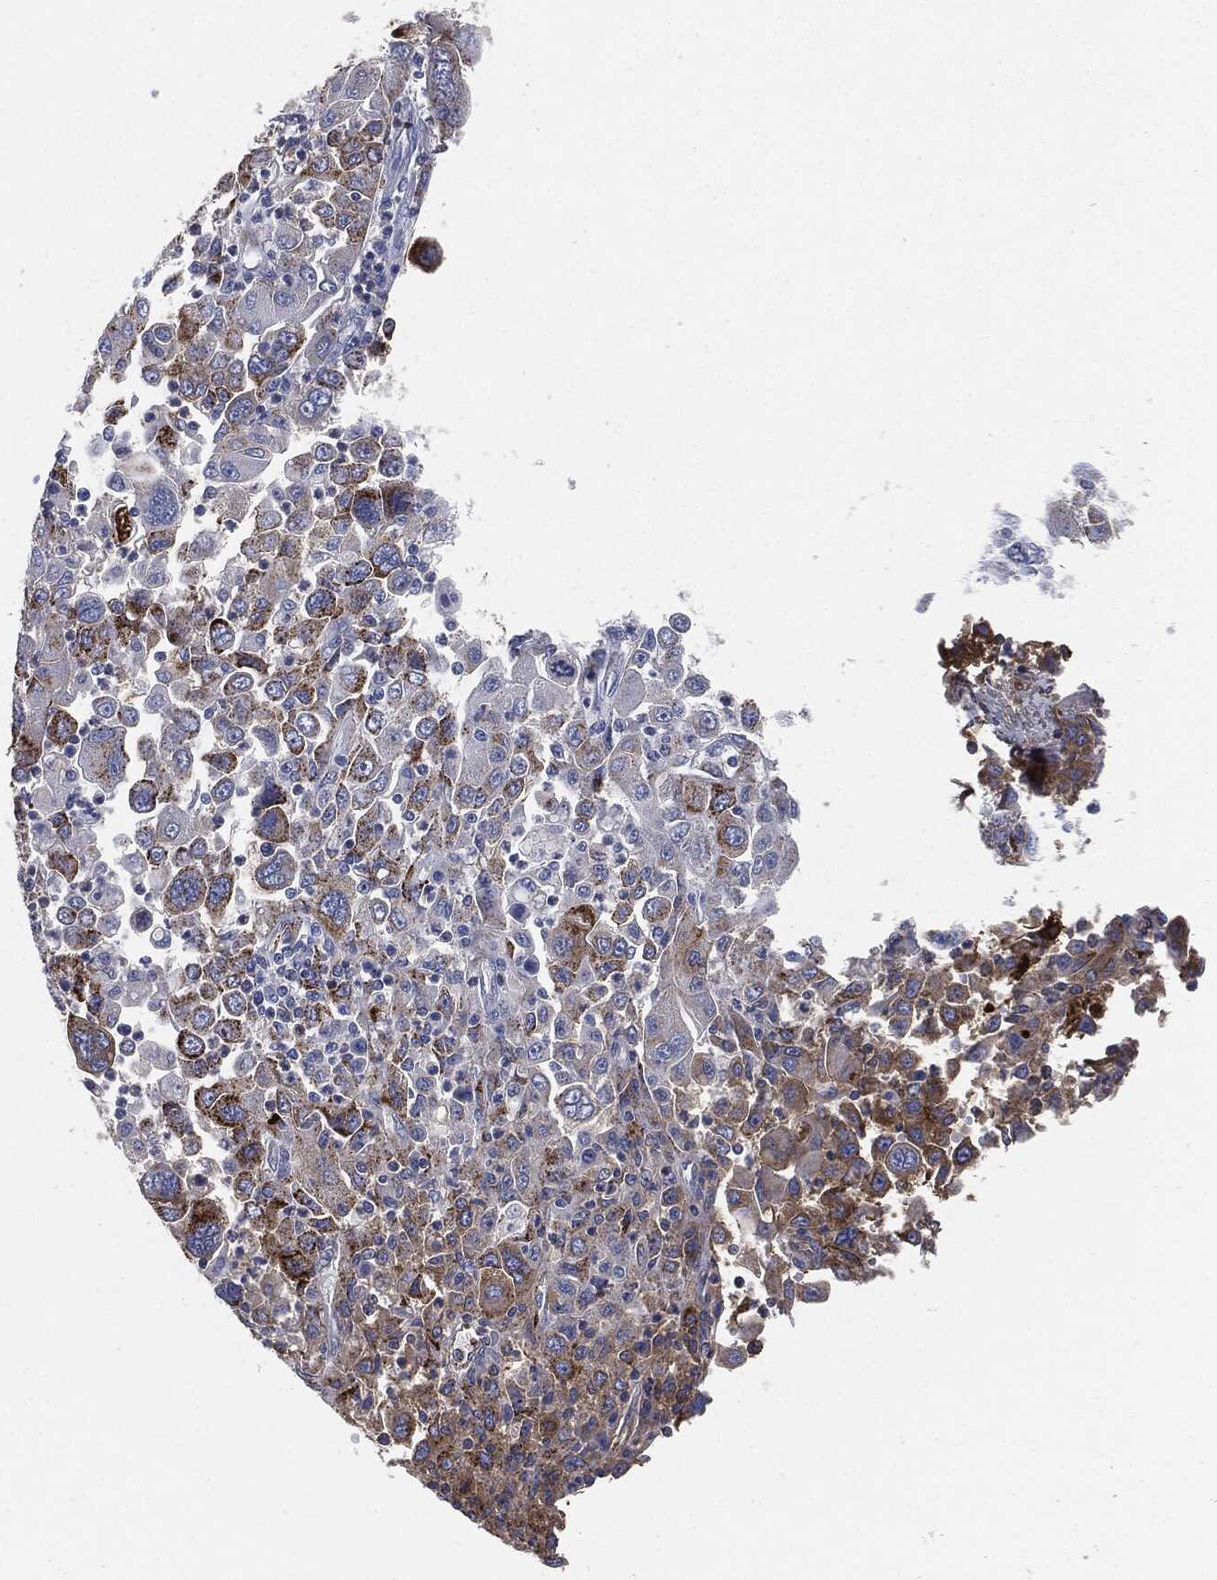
{"staining": {"intensity": "moderate", "quantity": "25%-75%", "location": "cytoplasmic/membranous"}, "tissue": "stomach cancer", "cell_type": "Tumor cells", "image_type": "cancer", "snomed": [{"axis": "morphology", "description": "Adenocarcinoma, NOS"}, {"axis": "topography", "description": "Stomach"}], "caption": "Immunohistochemical staining of adenocarcinoma (stomach) demonstrates medium levels of moderate cytoplasmic/membranous expression in about 25%-75% of tumor cells.", "gene": "APOB", "patient": {"sex": "male", "age": 56}}